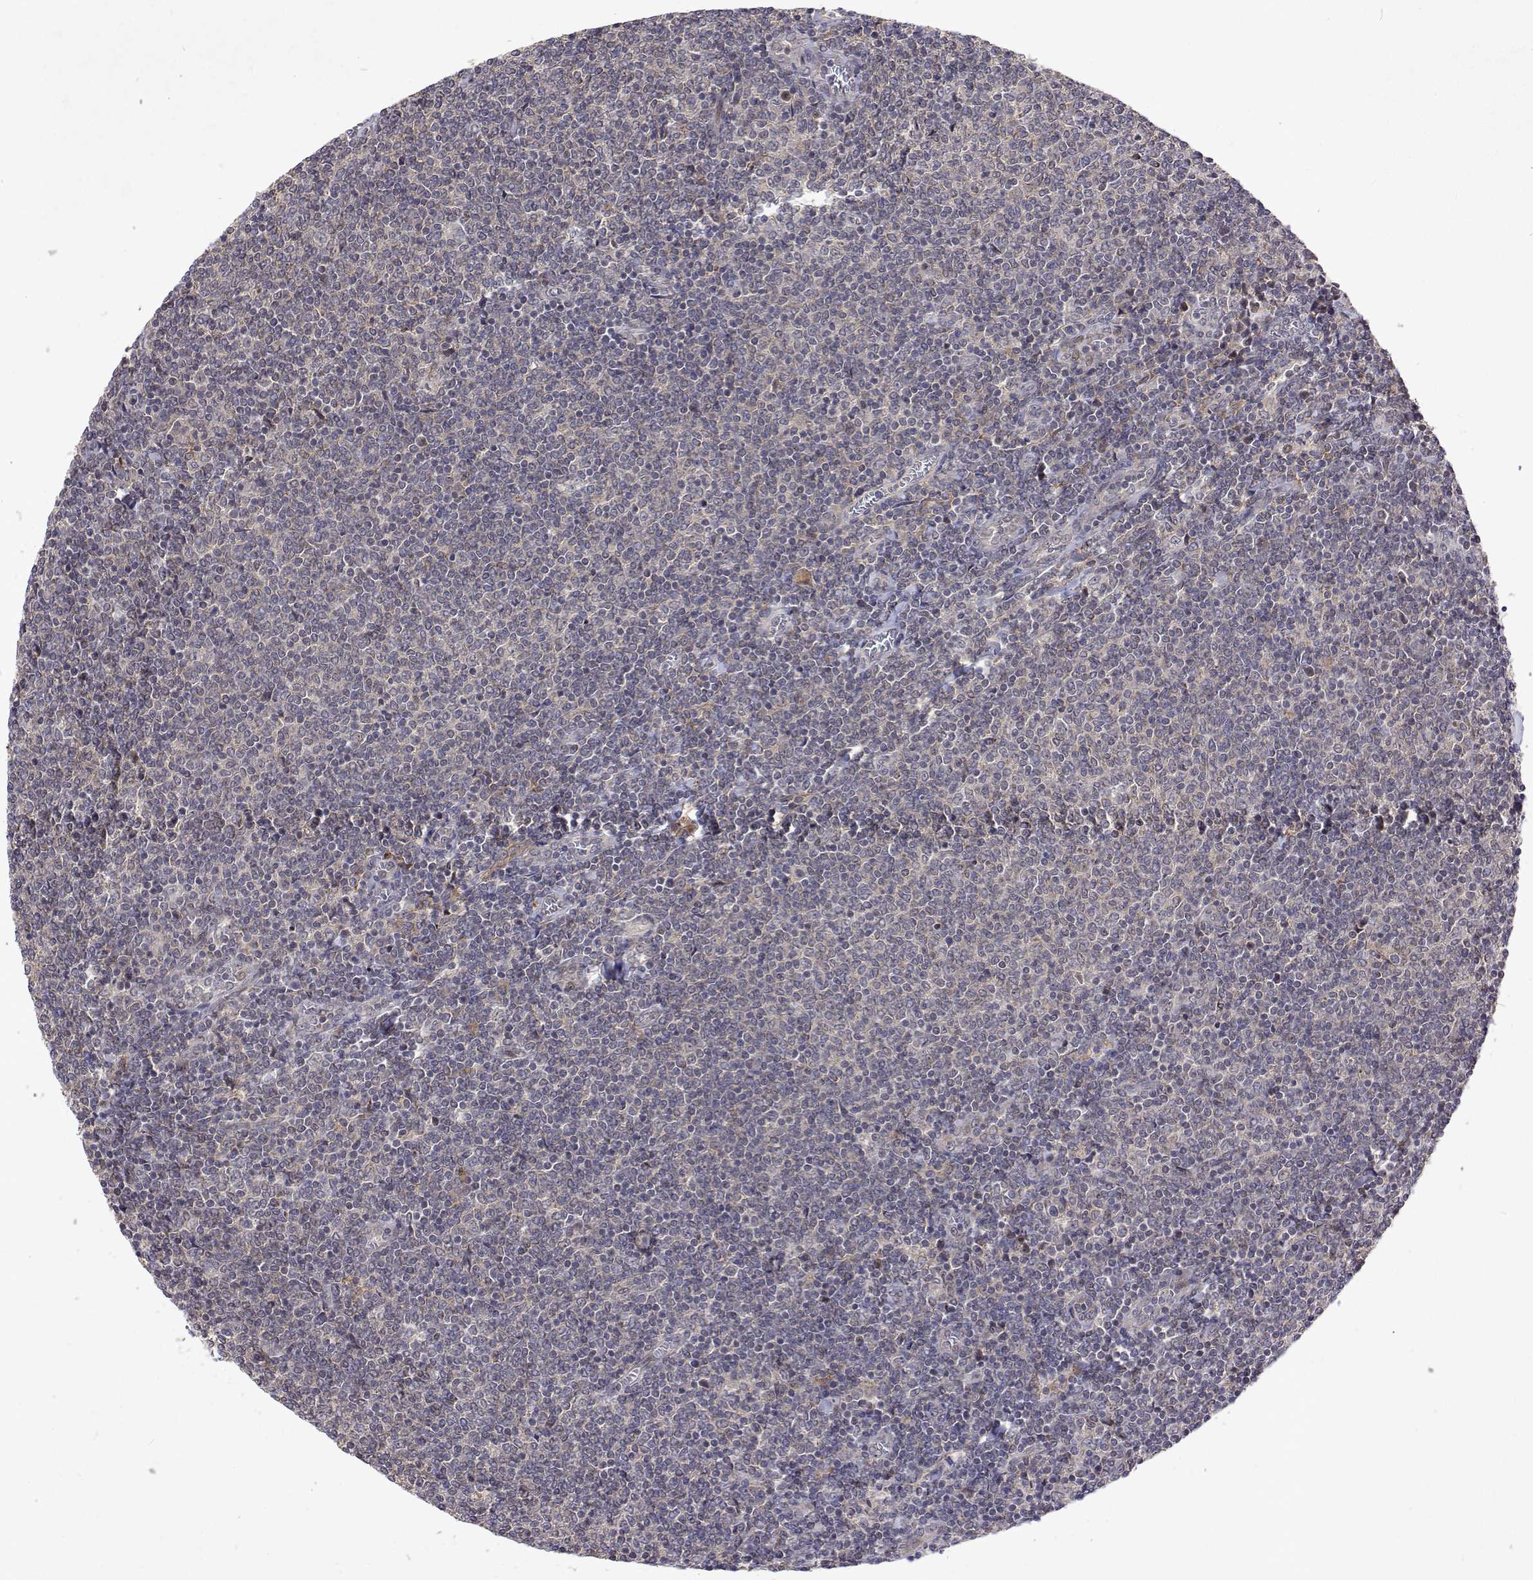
{"staining": {"intensity": "negative", "quantity": "none", "location": "none"}, "tissue": "lymphoma", "cell_type": "Tumor cells", "image_type": "cancer", "snomed": [{"axis": "morphology", "description": "Malignant lymphoma, non-Hodgkin's type, Low grade"}, {"axis": "topography", "description": "Lymph node"}], "caption": "Immunohistochemical staining of human lymphoma shows no significant staining in tumor cells. (DAB immunohistochemistry visualized using brightfield microscopy, high magnification).", "gene": "ALKBH8", "patient": {"sex": "male", "age": 52}}